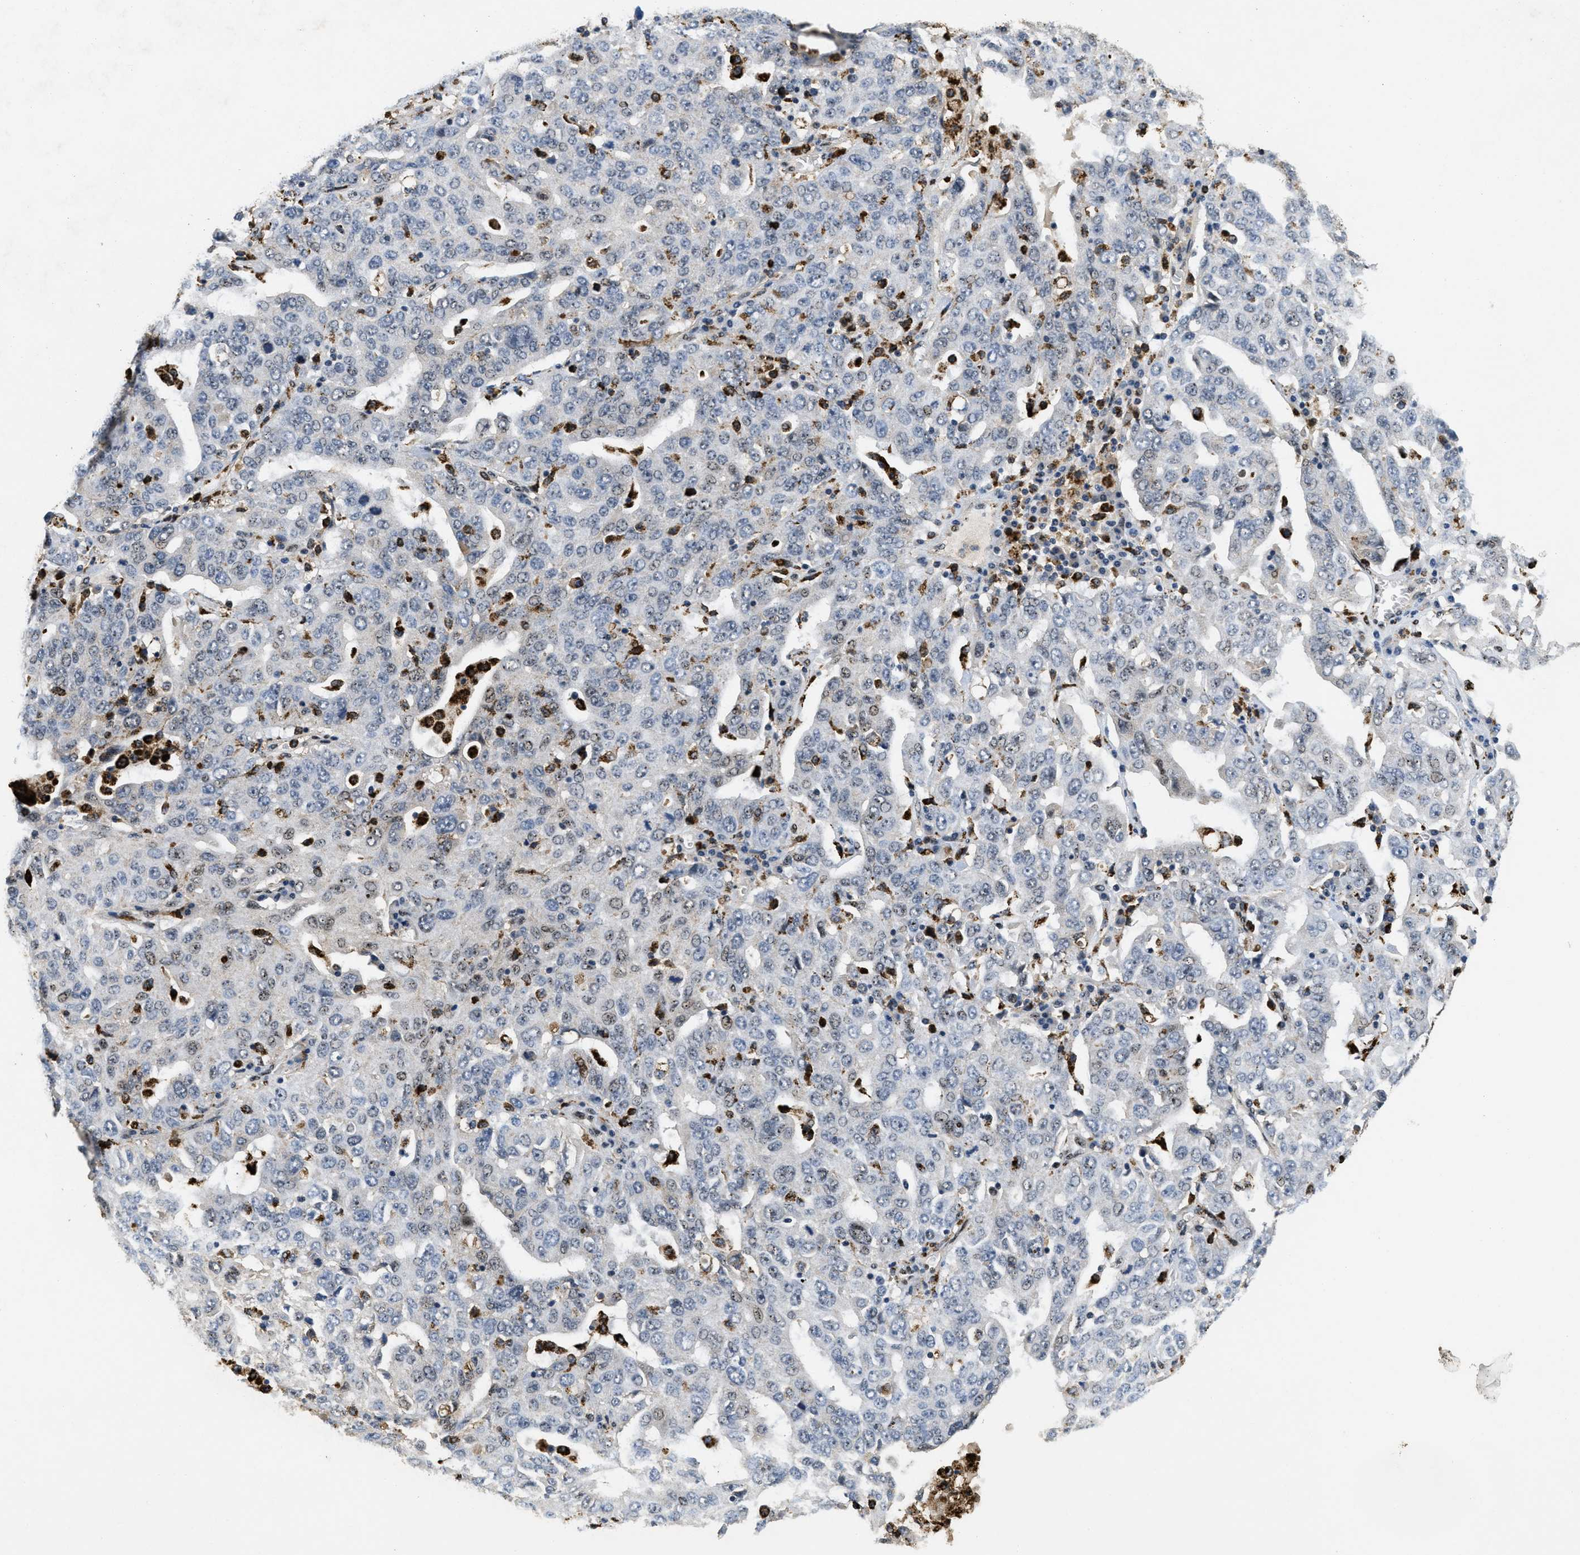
{"staining": {"intensity": "negative", "quantity": "none", "location": "none"}, "tissue": "ovarian cancer", "cell_type": "Tumor cells", "image_type": "cancer", "snomed": [{"axis": "morphology", "description": "Carcinoma, endometroid"}, {"axis": "topography", "description": "Ovary"}], "caption": "DAB immunohistochemical staining of endometroid carcinoma (ovarian) shows no significant positivity in tumor cells.", "gene": "BMPR2", "patient": {"sex": "female", "age": 62}}